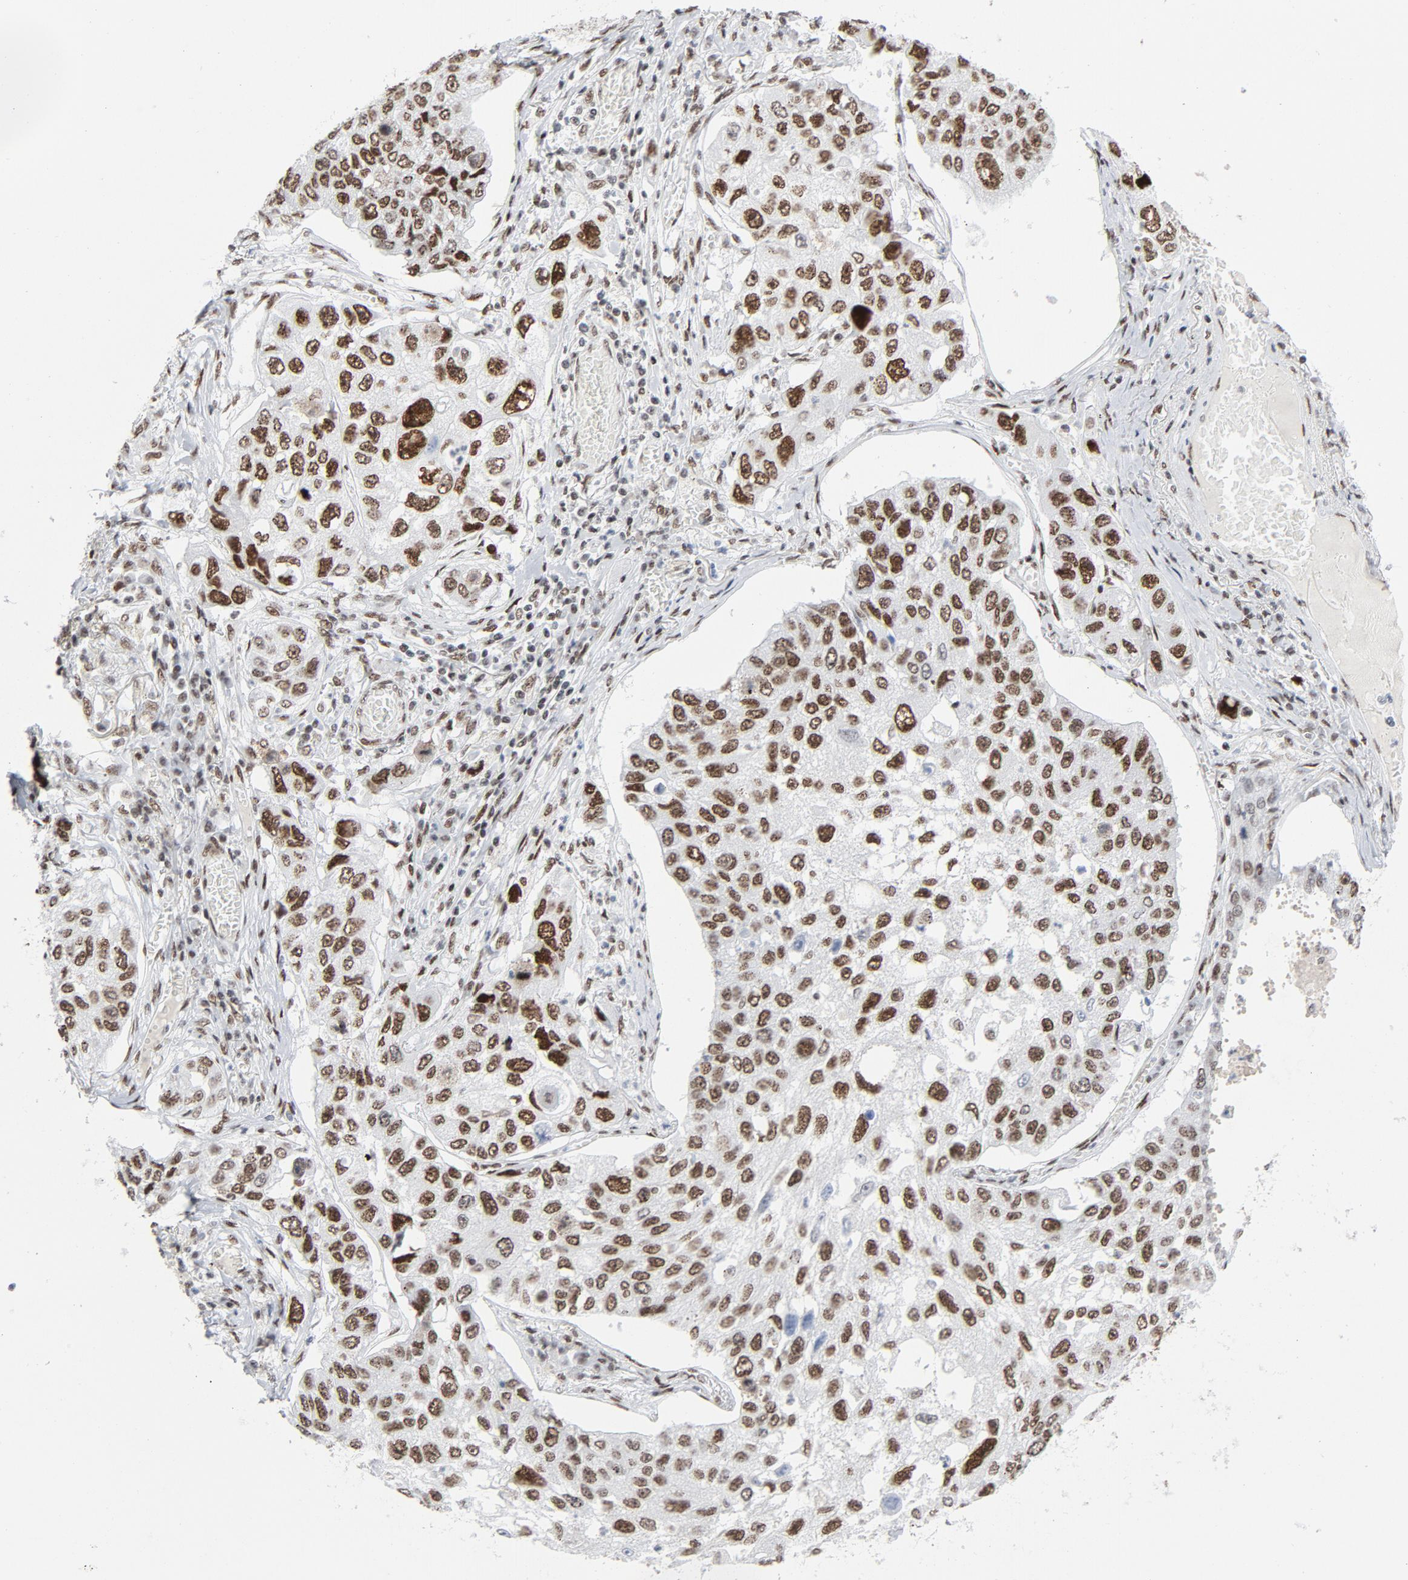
{"staining": {"intensity": "moderate", "quantity": ">75%", "location": "nuclear"}, "tissue": "lung cancer", "cell_type": "Tumor cells", "image_type": "cancer", "snomed": [{"axis": "morphology", "description": "Squamous cell carcinoma, NOS"}, {"axis": "topography", "description": "Lung"}], "caption": "Tumor cells show moderate nuclear positivity in approximately >75% of cells in squamous cell carcinoma (lung).", "gene": "HSF1", "patient": {"sex": "male", "age": 71}}